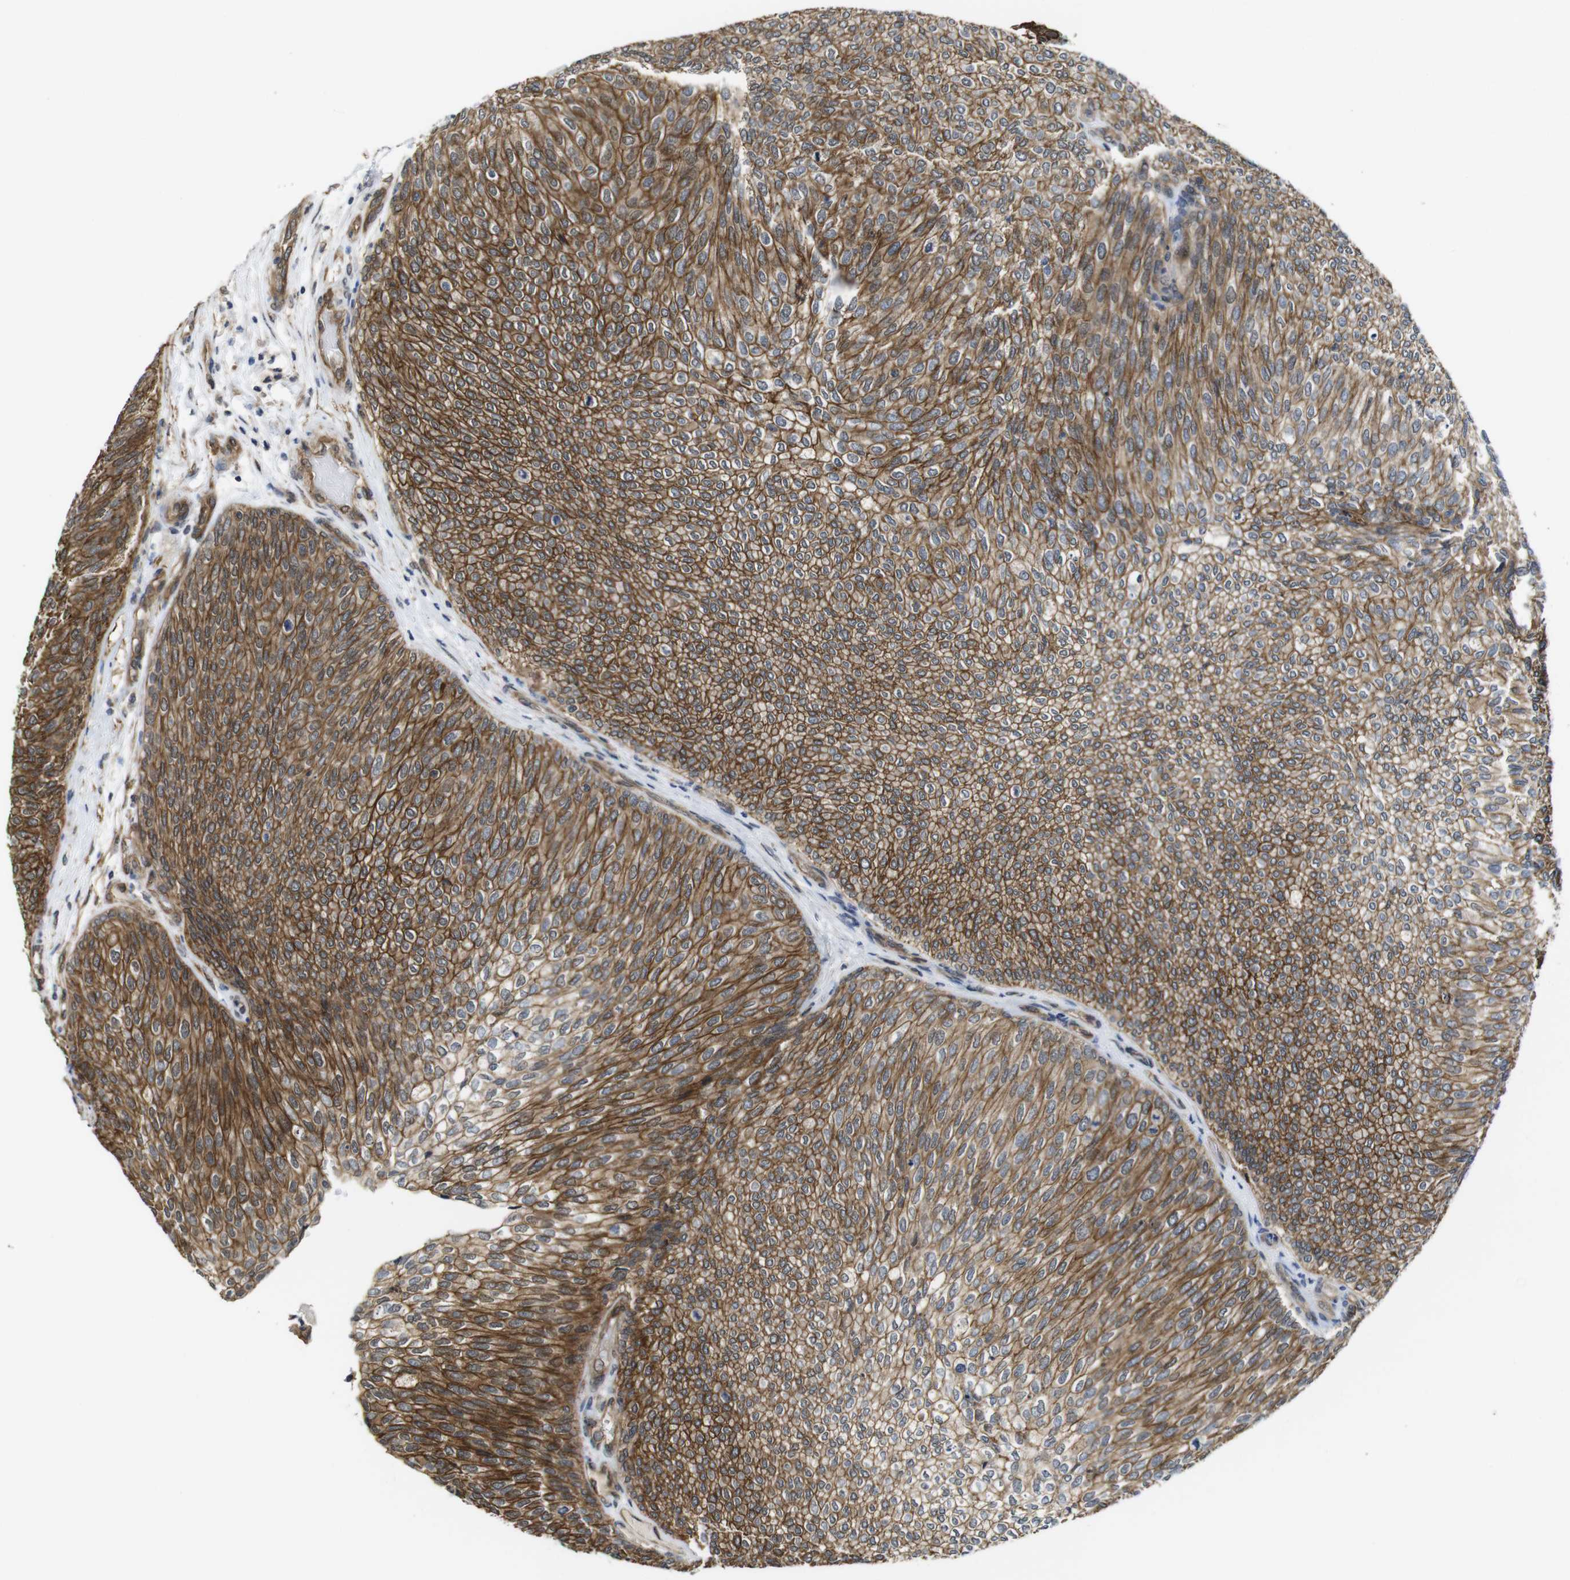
{"staining": {"intensity": "strong", "quantity": ">75%", "location": "cytoplasmic/membranous"}, "tissue": "urothelial cancer", "cell_type": "Tumor cells", "image_type": "cancer", "snomed": [{"axis": "morphology", "description": "Urothelial carcinoma, Low grade"}, {"axis": "topography", "description": "Urinary bladder"}], "caption": "This photomicrograph displays urothelial cancer stained with immunohistochemistry to label a protein in brown. The cytoplasmic/membranous of tumor cells show strong positivity for the protein. Nuclei are counter-stained blue.", "gene": "ZDHHC5", "patient": {"sex": "female", "age": 79}}